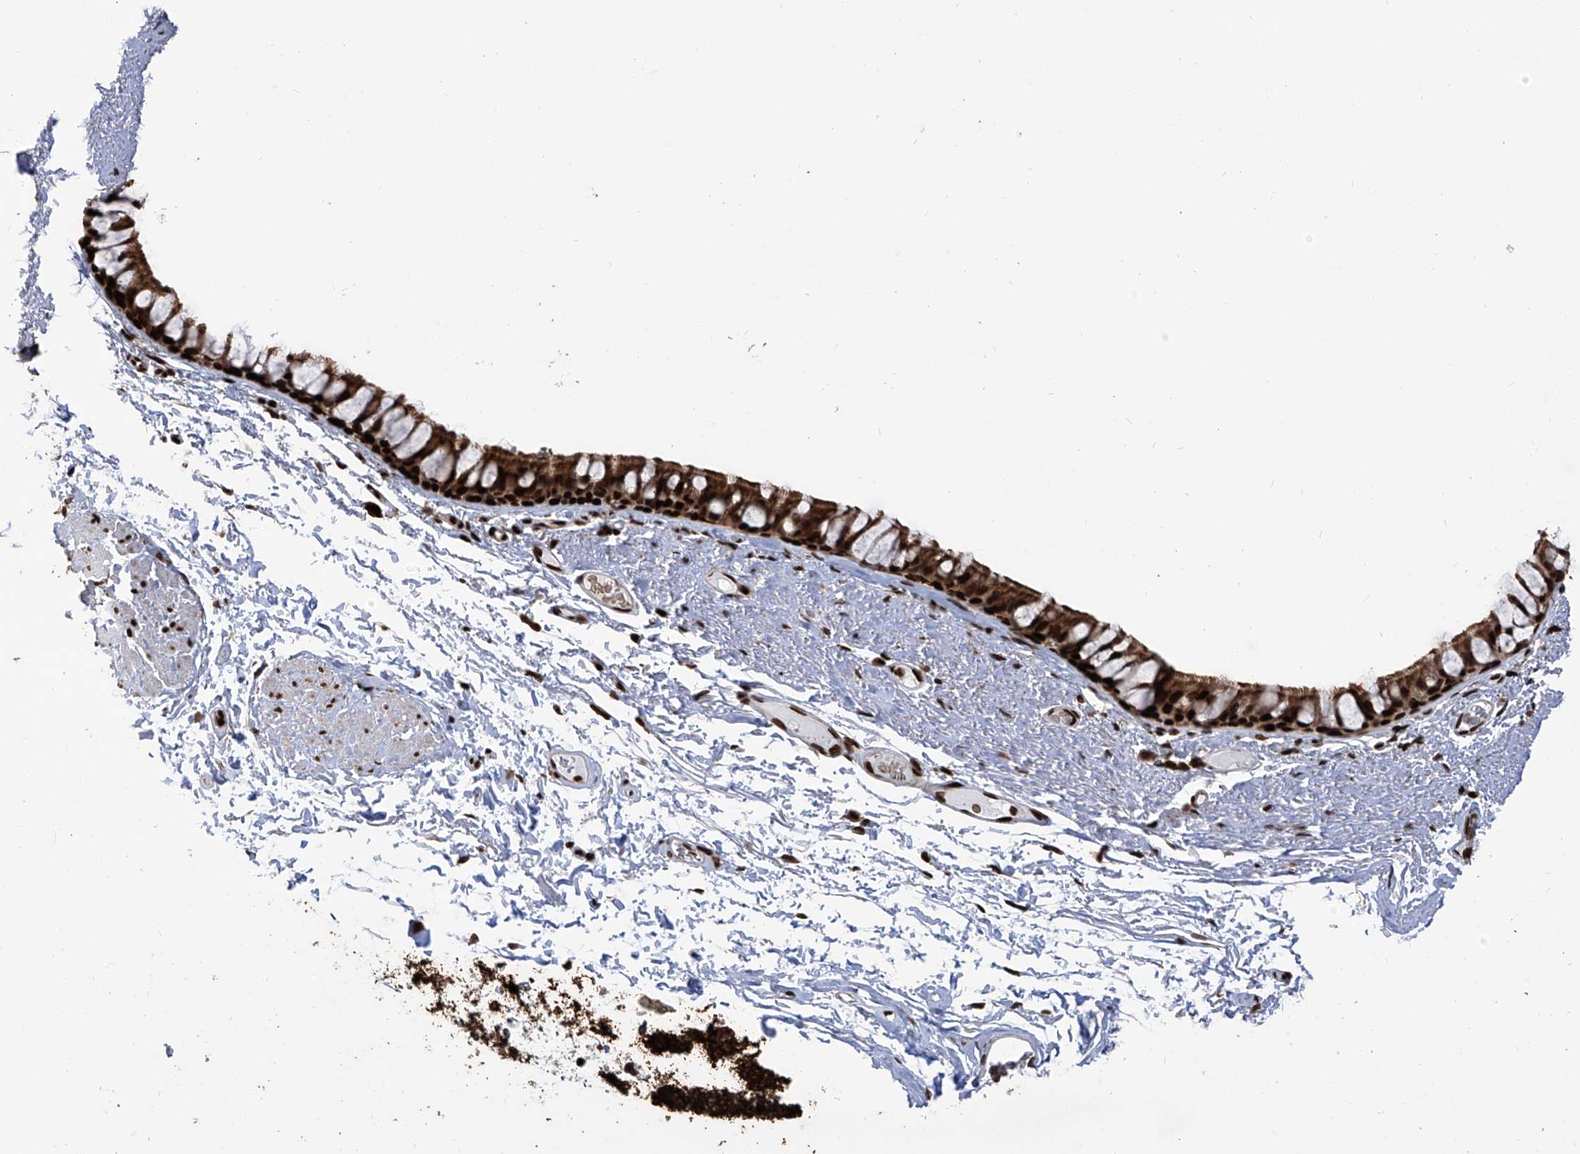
{"staining": {"intensity": "strong", "quantity": ">75%", "location": "cytoplasmic/membranous,nuclear"}, "tissue": "bronchus", "cell_type": "Respiratory epithelial cells", "image_type": "normal", "snomed": [{"axis": "morphology", "description": "Normal tissue, NOS"}, {"axis": "topography", "description": "Cartilage tissue"}, {"axis": "topography", "description": "Bronchus"}], "caption": "Bronchus stained with IHC displays strong cytoplasmic/membranous,nuclear expression in about >75% of respiratory epithelial cells. (Stains: DAB in brown, nuclei in blue, Microscopy: brightfield microscopy at high magnification).", "gene": "PAK1IP1", "patient": {"sex": "female", "age": 73}}